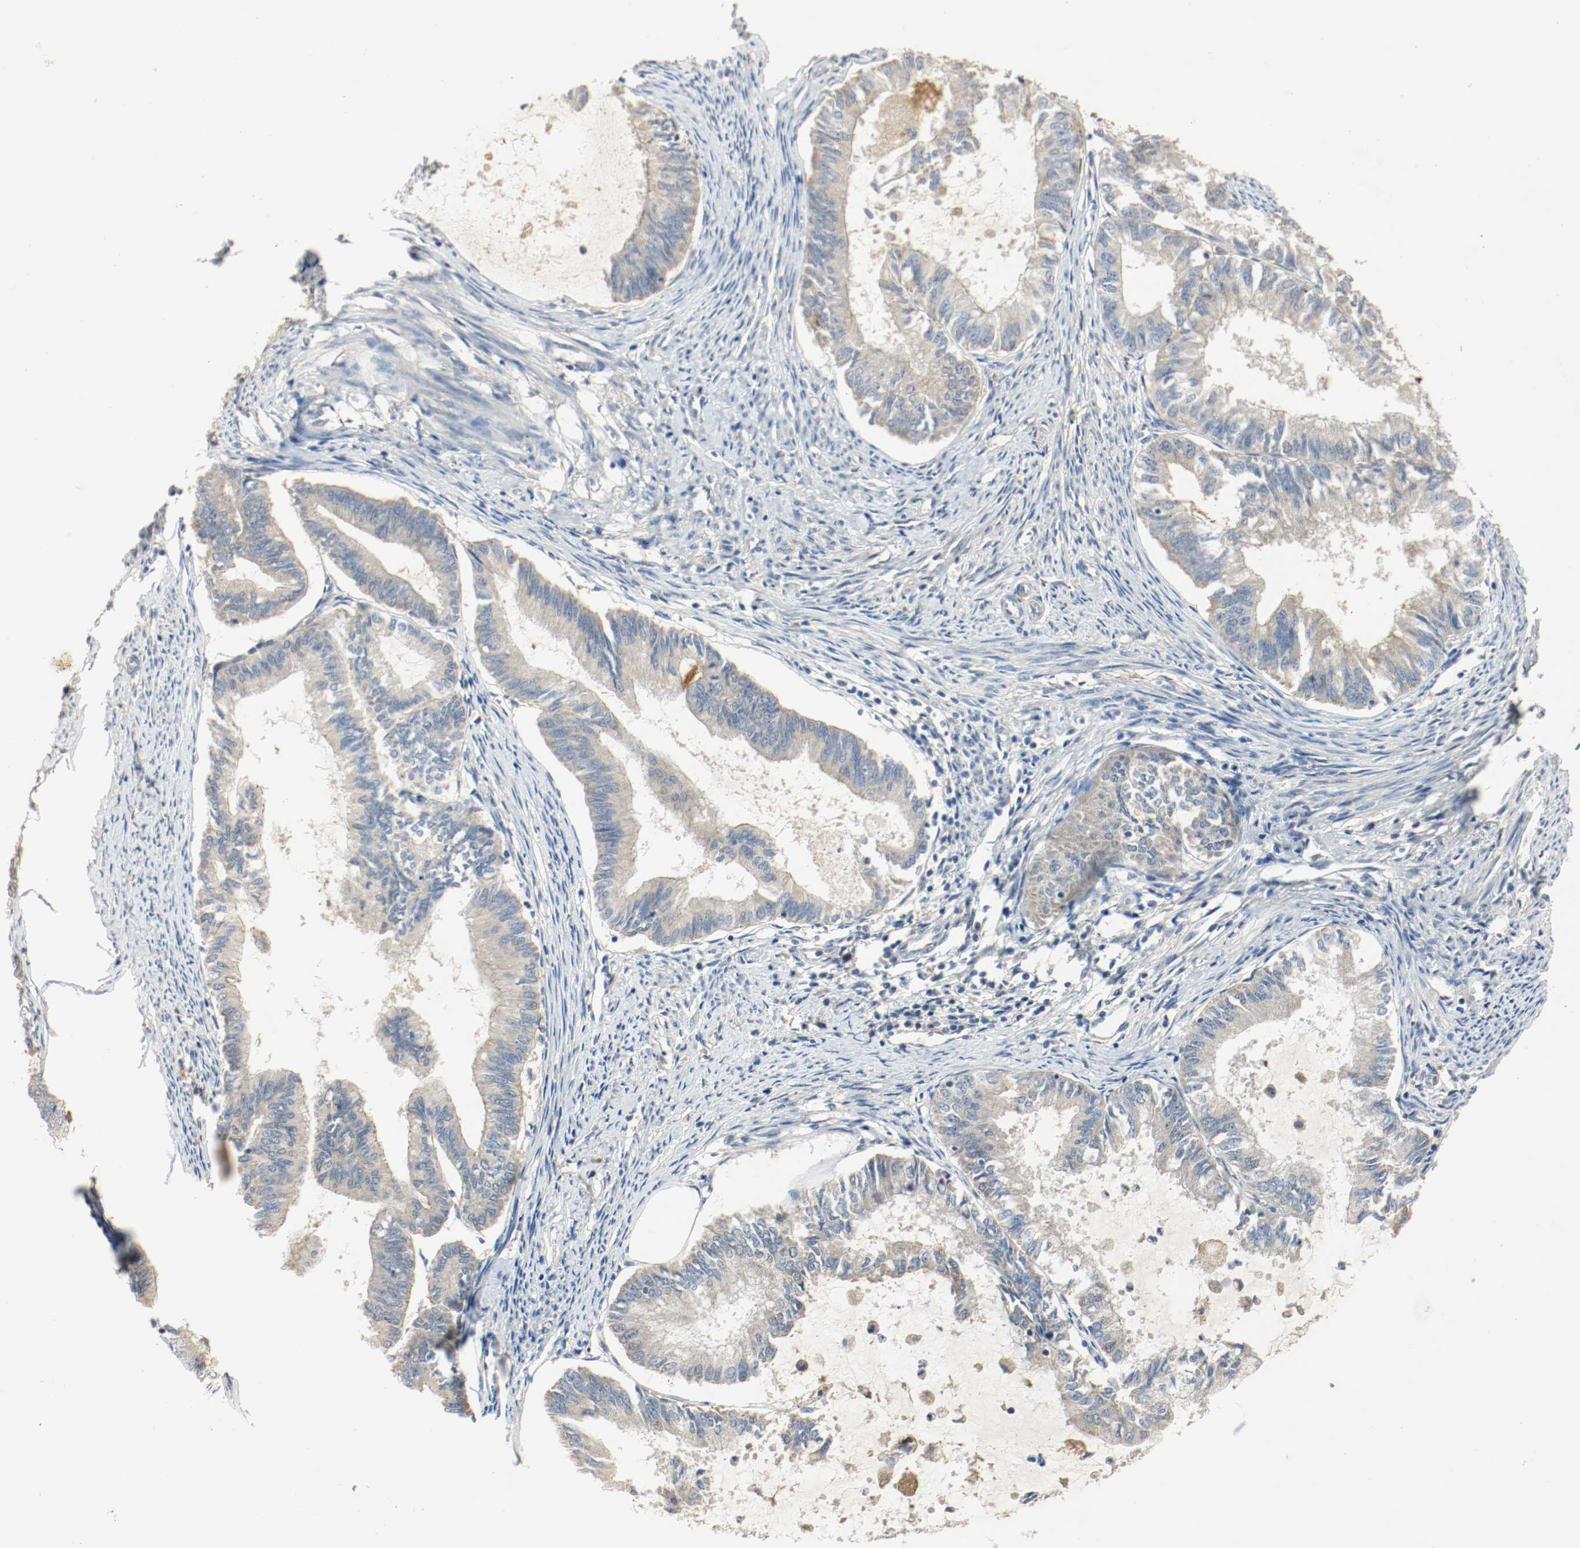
{"staining": {"intensity": "weak", "quantity": ">75%", "location": "cytoplasmic/membranous"}, "tissue": "endometrial cancer", "cell_type": "Tumor cells", "image_type": "cancer", "snomed": [{"axis": "morphology", "description": "Adenocarcinoma, NOS"}, {"axis": "topography", "description": "Endometrium"}], "caption": "Immunohistochemistry (DAB (3,3'-diaminobenzidine)) staining of endometrial cancer exhibits weak cytoplasmic/membranous protein staining in about >75% of tumor cells. The protein of interest is shown in brown color, while the nuclei are stained blue.", "gene": "MELTF", "patient": {"sex": "female", "age": 86}}